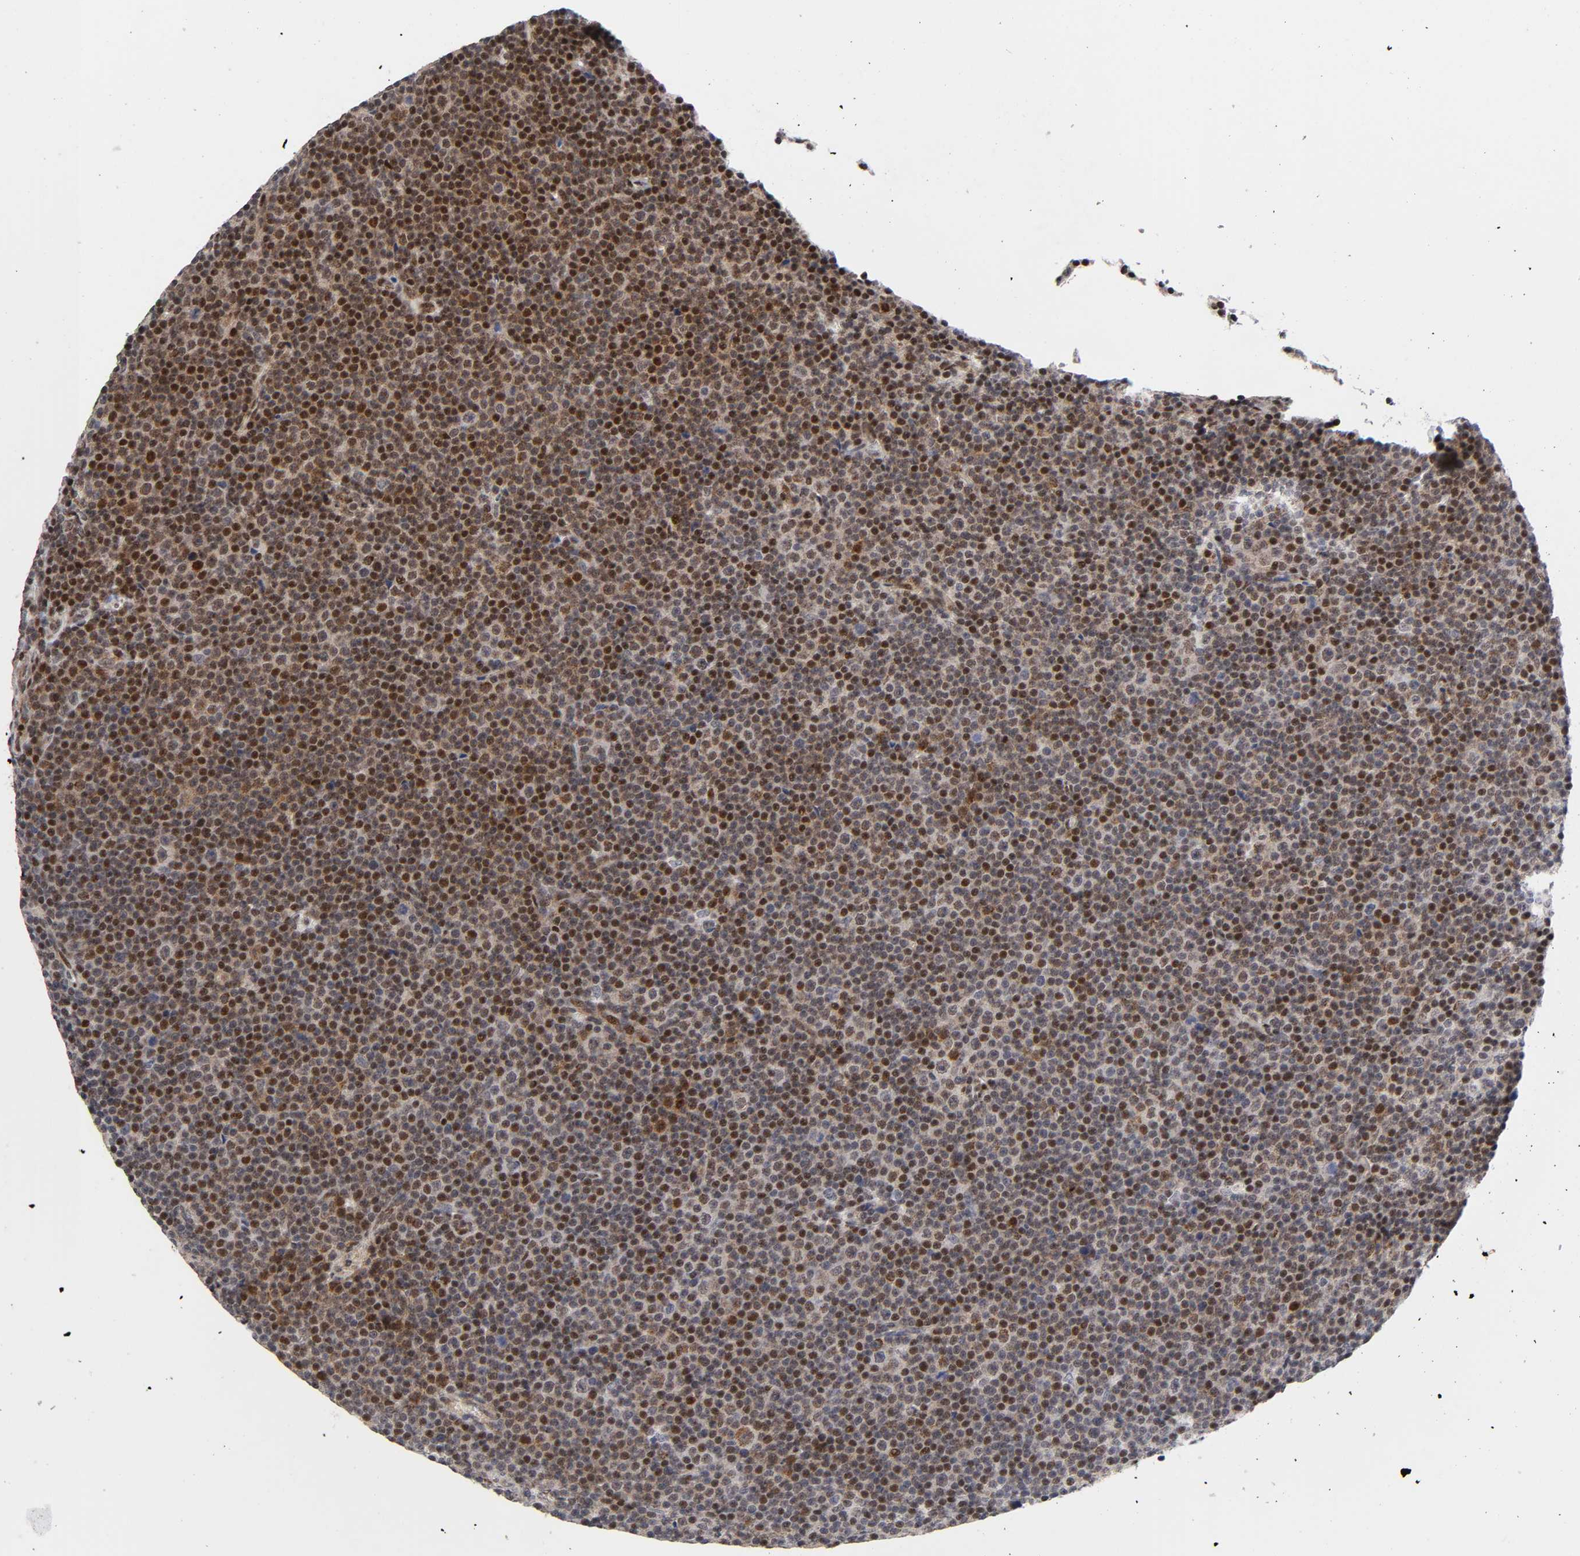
{"staining": {"intensity": "strong", "quantity": ">75%", "location": "nuclear"}, "tissue": "lymphoma", "cell_type": "Tumor cells", "image_type": "cancer", "snomed": [{"axis": "morphology", "description": "Malignant lymphoma, non-Hodgkin's type, Low grade"}, {"axis": "topography", "description": "Lymph node"}], "caption": "IHC (DAB (3,3'-diaminobenzidine)) staining of malignant lymphoma, non-Hodgkin's type (low-grade) displays strong nuclear protein staining in about >75% of tumor cells.", "gene": "STK38", "patient": {"sex": "female", "age": 67}}